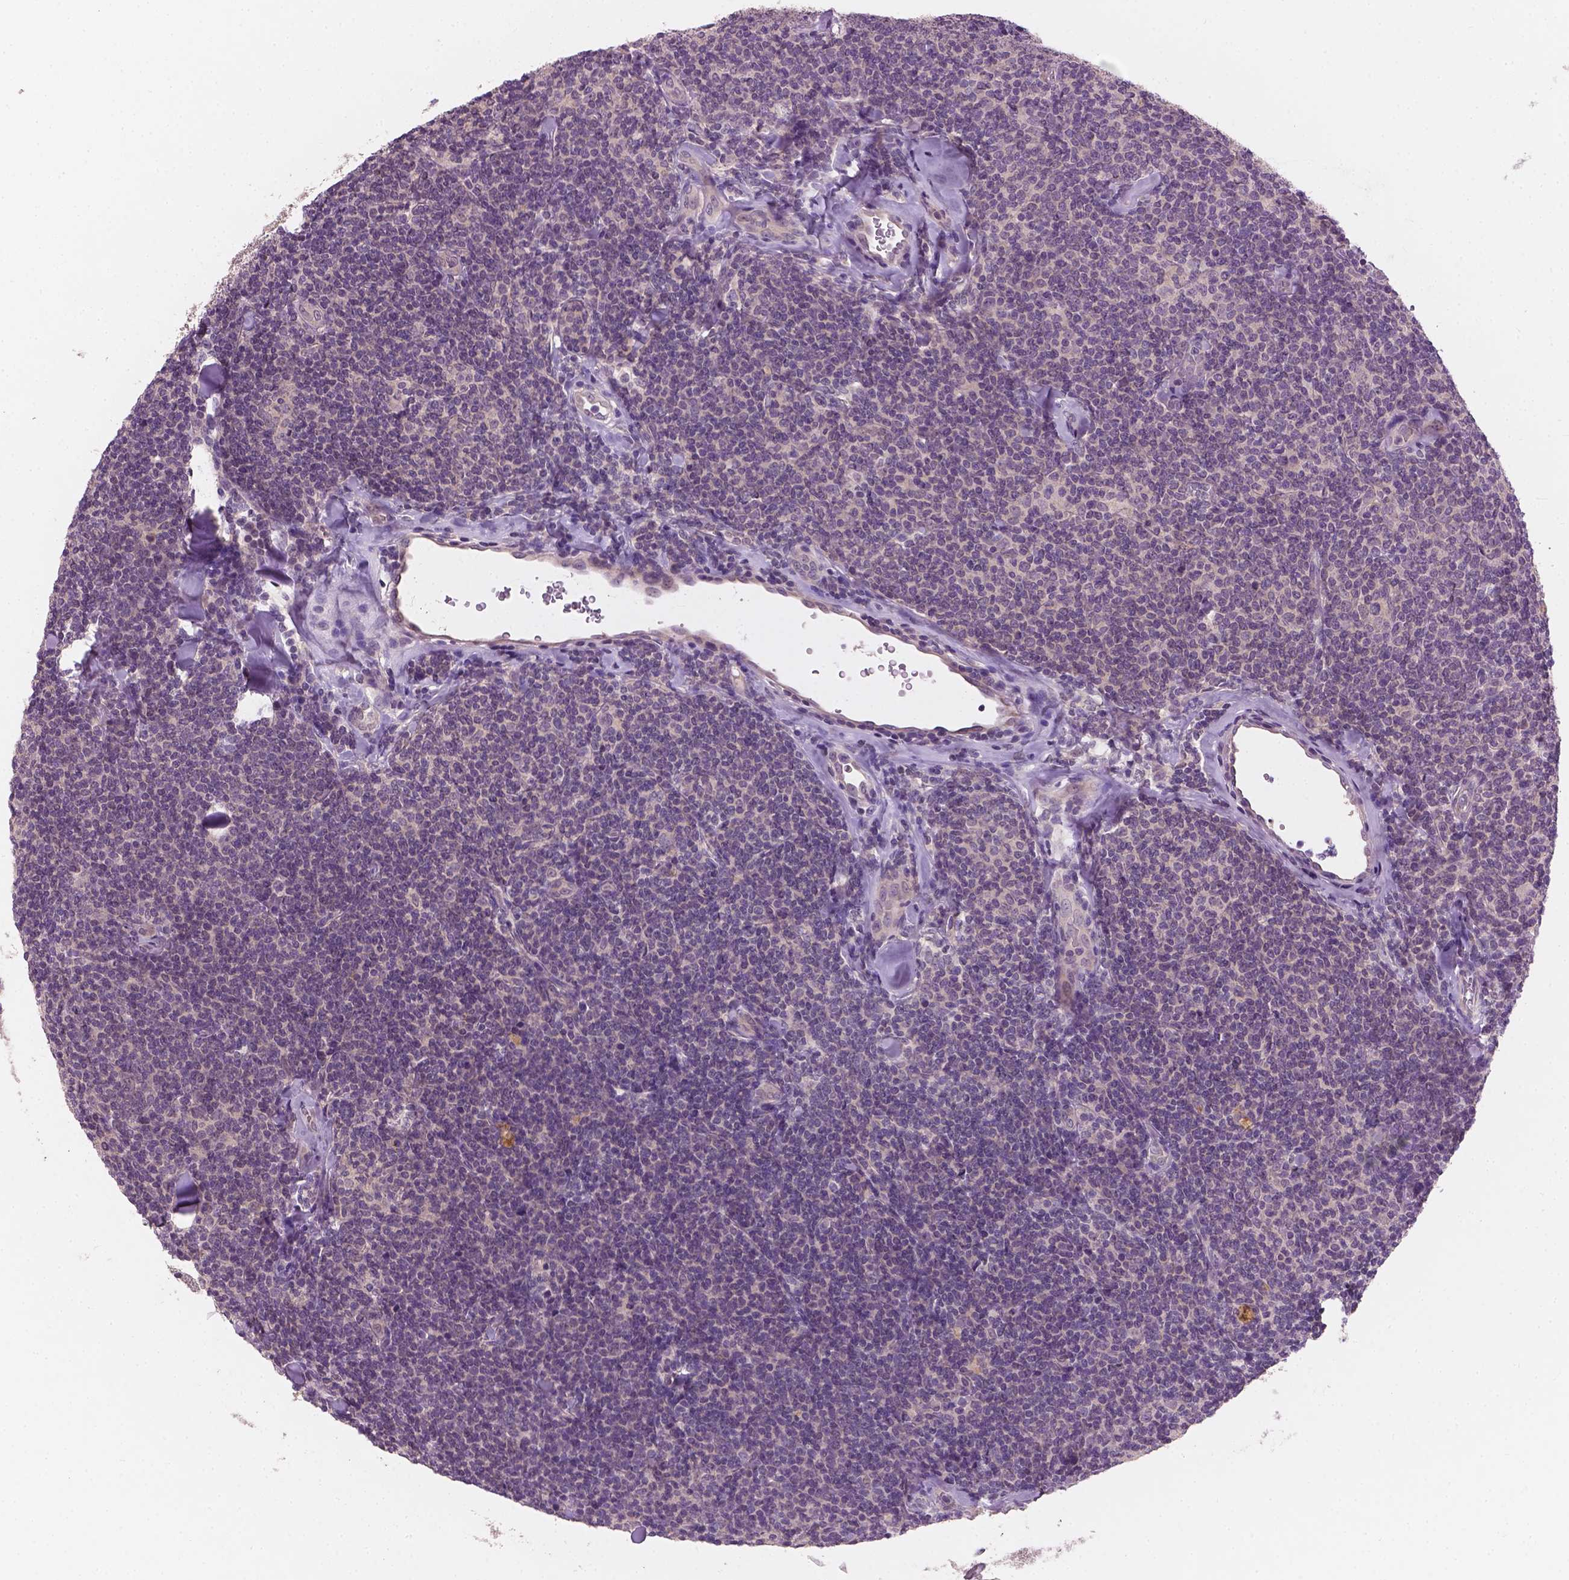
{"staining": {"intensity": "negative", "quantity": "none", "location": "none"}, "tissue": "lymphoma", "cell_type": "Tumor cells", "image_type": "cancer", "snomed": [{"axis": "morphology", "description": "Malignant lymphoma, non-Hodgkin's type, Low grade"}, {"axis": "topography", "description": "Lymph node"}], "caption": "DAB immunohistochemical staining of low-grade malignant lymphoma, non-Hodgkin's type reveals no significant expression in tumor cells.", "gene": "KRT17", "patient": {"sex": "female", "age": 56}}